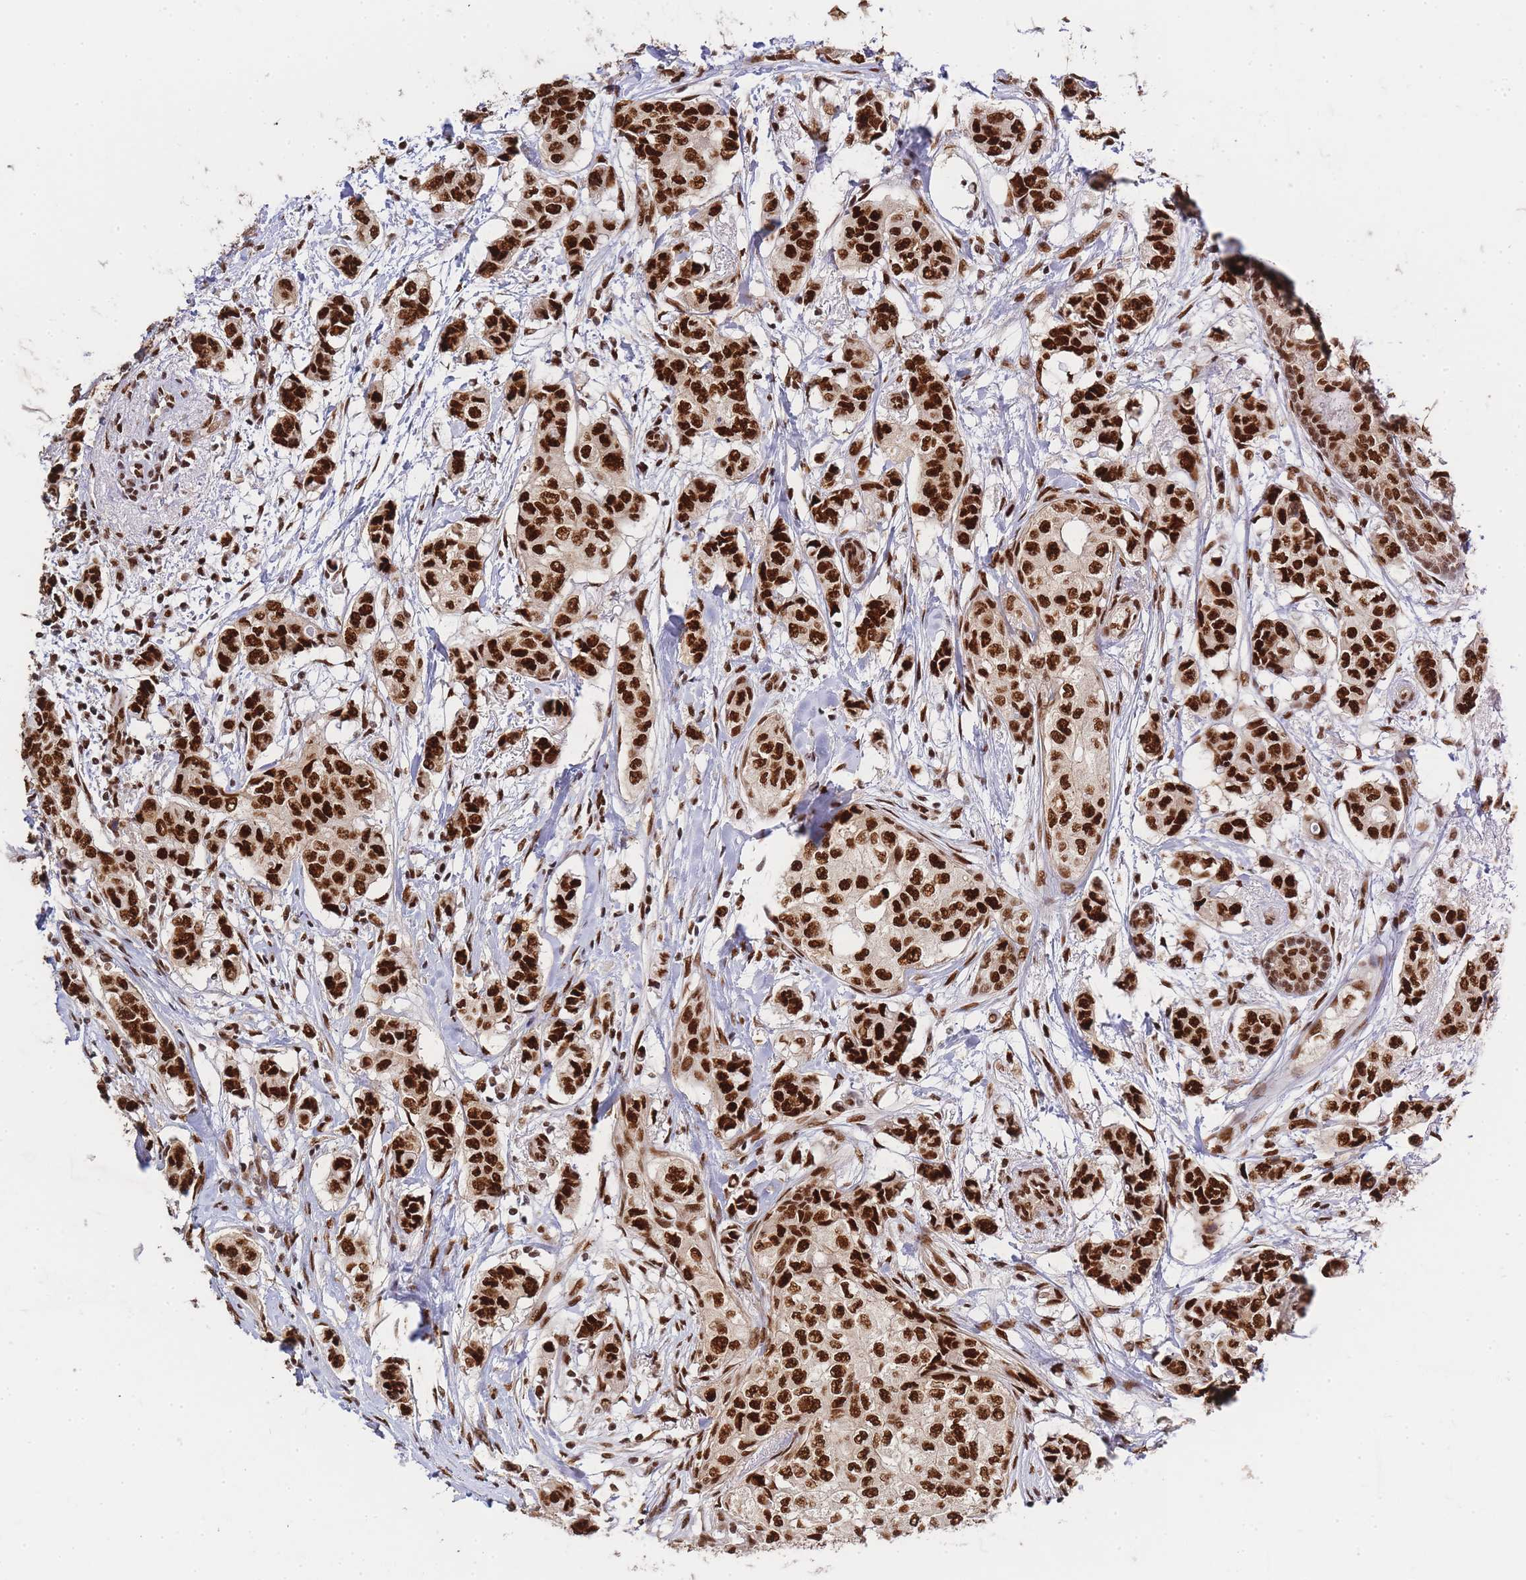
{"staining": {"intensity": "strong", "quantity": ">75%", "location": "nuclear"}, "tissue": "breast cancer", "cell_type": "Tumor cells", "image_type": "cancer", "snomed": [{"axis": "morphology", "description": "Lobular carcinoma"}, {"axis": "topography", "description": "Breast"}], "caption": "An image of human breast lobular carcinoma stained for a protein shows strong nuclear brown staining in tumor cells. Using DAB (3,3'-diaminobenzidine) (brown) and hematoxylin (blue) stains, captured at high magnification using brightfield microscopy.", "gene": "PRKDC", "patient": {"sex": "female", "age": 51}}